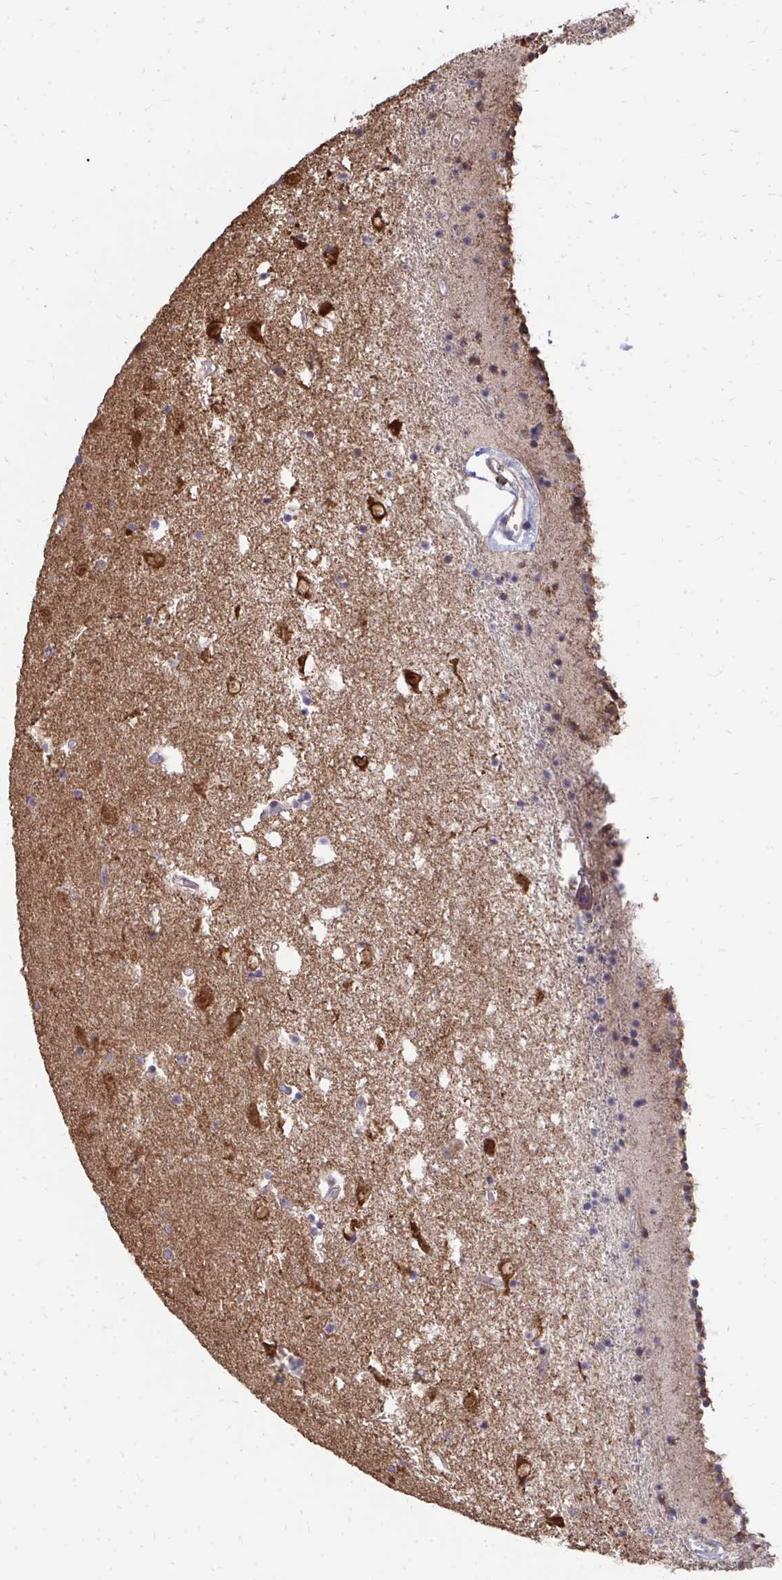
{"staining": {"intensity": "moderate", "quantity": "<25%", "location": "cytoplasmic/membranous"}, "tissue": "caudate", "cell_type": "Glial cells", "image_type": "normal", "snomed": [{"axis": "morphology", "description": "Normal tissue, NOS"}, {"axis": "topography", "description": "Lateral ventricle wall"}], "caption": "Immunohistochemistry (IHC) of unremarkable human caudate exhibits low levels of moderate cytoplasmic/membranous expression in about <25% of glial cells.", "gene": "DNAJA2", "patient": {"sex": "female", "age": 71}}